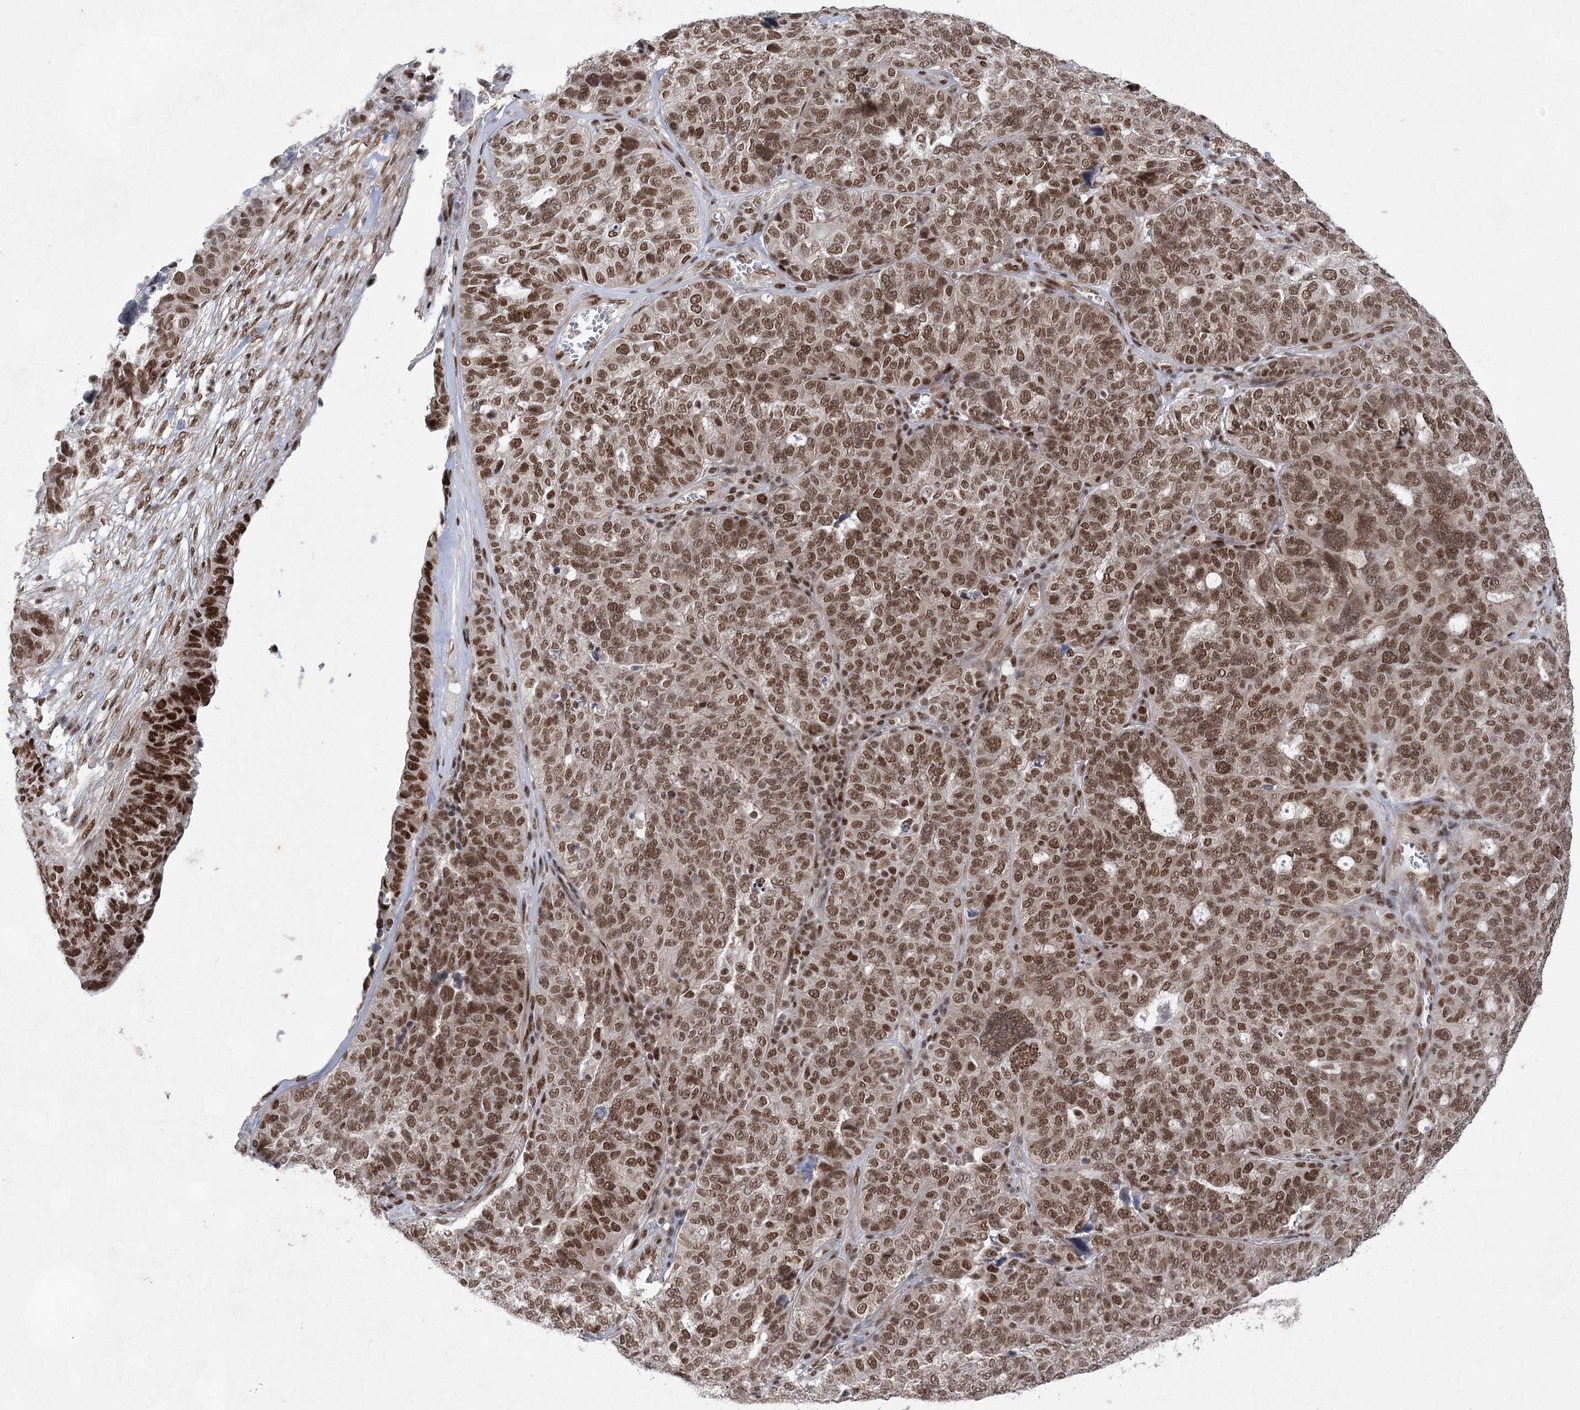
{"staining": {"intensity": "strong", "quantity": ">75%", "location": "nuclear"}, "tissue": "ovarian cancer", "cell_type": "Tumor cells", "image_type": "cancer", "snomed": [{"axis": "morphology", "description": "Cystadenocarcinoma, serous, NOS"}, {"axis": "topography", "description": "Ovary"}], "caption": "A high-resolution image shows immunohistochemistry (IHC) staining of ovarian cancer, which exhibits strong nuclear staining in about >75% of tumor cells.", "gene": "ZCCHC8", "patient": {"sex": "female", "age": 59}}